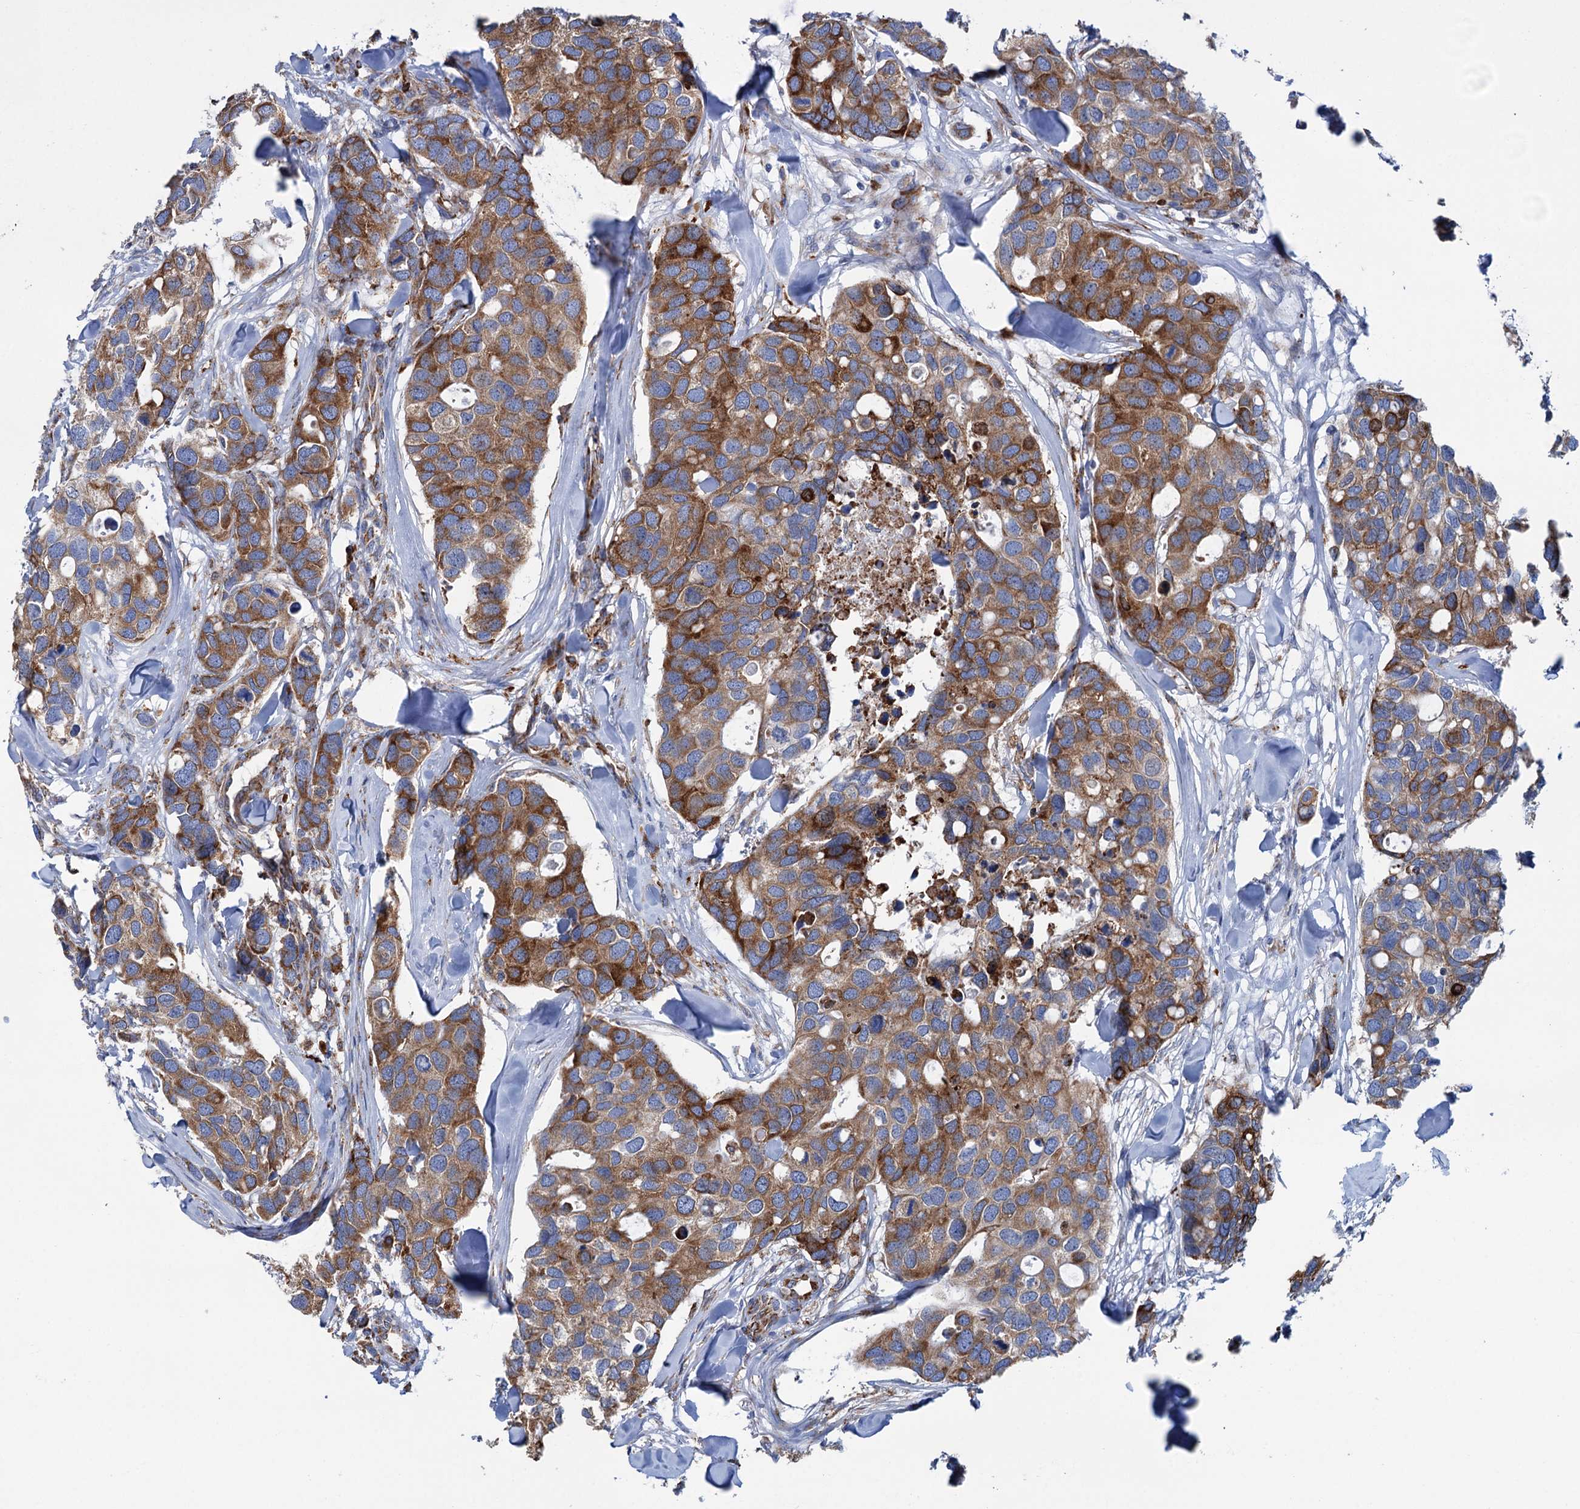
{"staining": {"intensity": "moderate", "quantity": ">75%", "location": "cytoplasmic/membranous"}, "tissue": "breast cancer", "cell_type": "Tumor cells", "image_type": "cancer", "snomed": [{"axis": "morphology", "description": "Duct carcinoma"}, {"axis": "topography", "description": "Breast"}], "caption": "Human breast cancer stained for a protein (brown) displays moderate cytoplasmic/membranous positive expression in approximately >75% of tumor cells.", "gene": "SHE", "patient": {"sex": "female", "age": 83}}